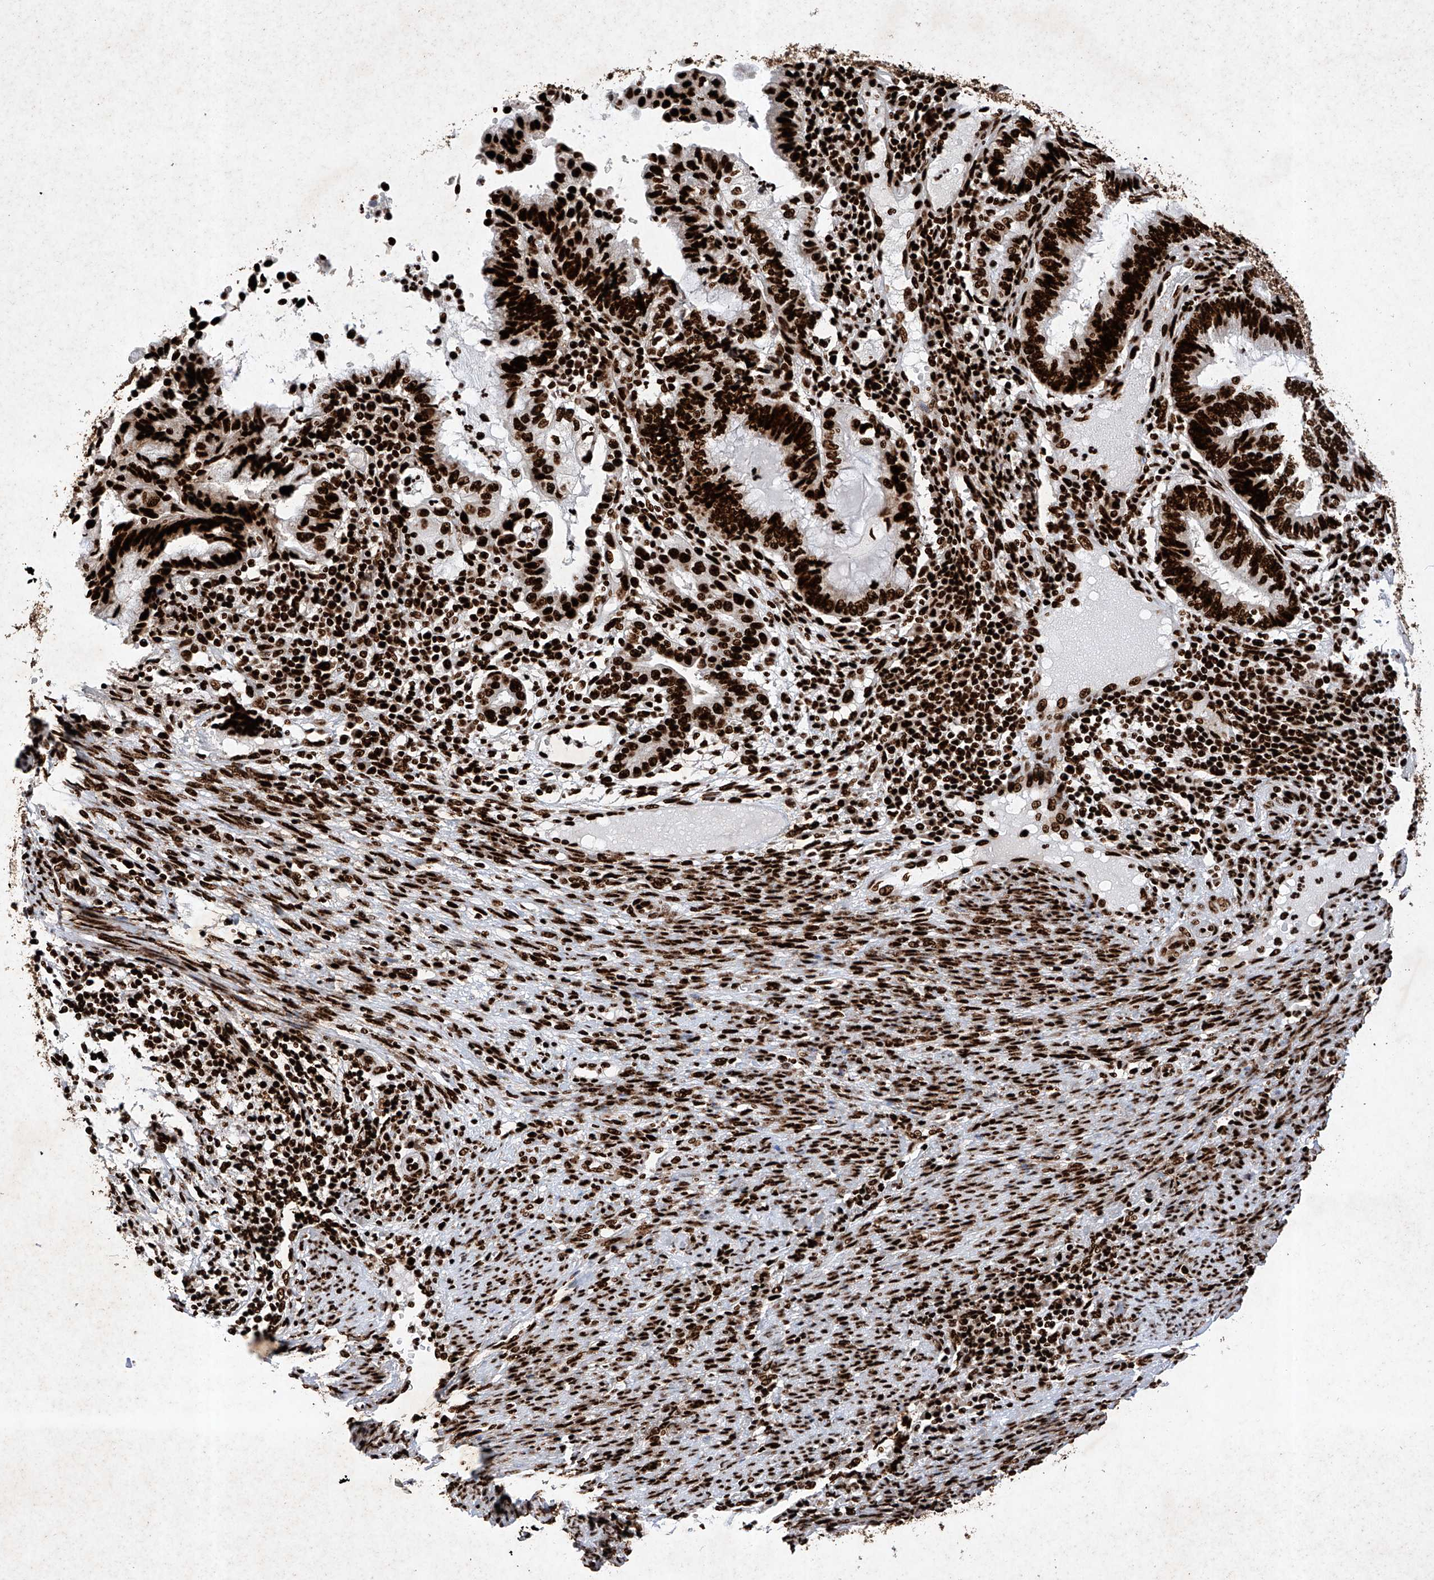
{"staining": {"intensity": "strong", "quantity": ">75%", "location": "nuclear"}, "tissue": "endometrial cancer", "cell_type": "Tumor cells", "image_type": "cancer", "snomed": [{"axis": "morphology", "description": "Adenocarcinoma, NOS"}, {"axis": "topography", "description": "Uterus"}, {"axis": "topography", "description": "Endometrium"}], "caption": "A brown stain labels strong nuclear positivity of a protein in endometrial adenocarcinoma tumor cells.", "gene": "SRSF6", "patient": {"sex": "female", "age": 70}}